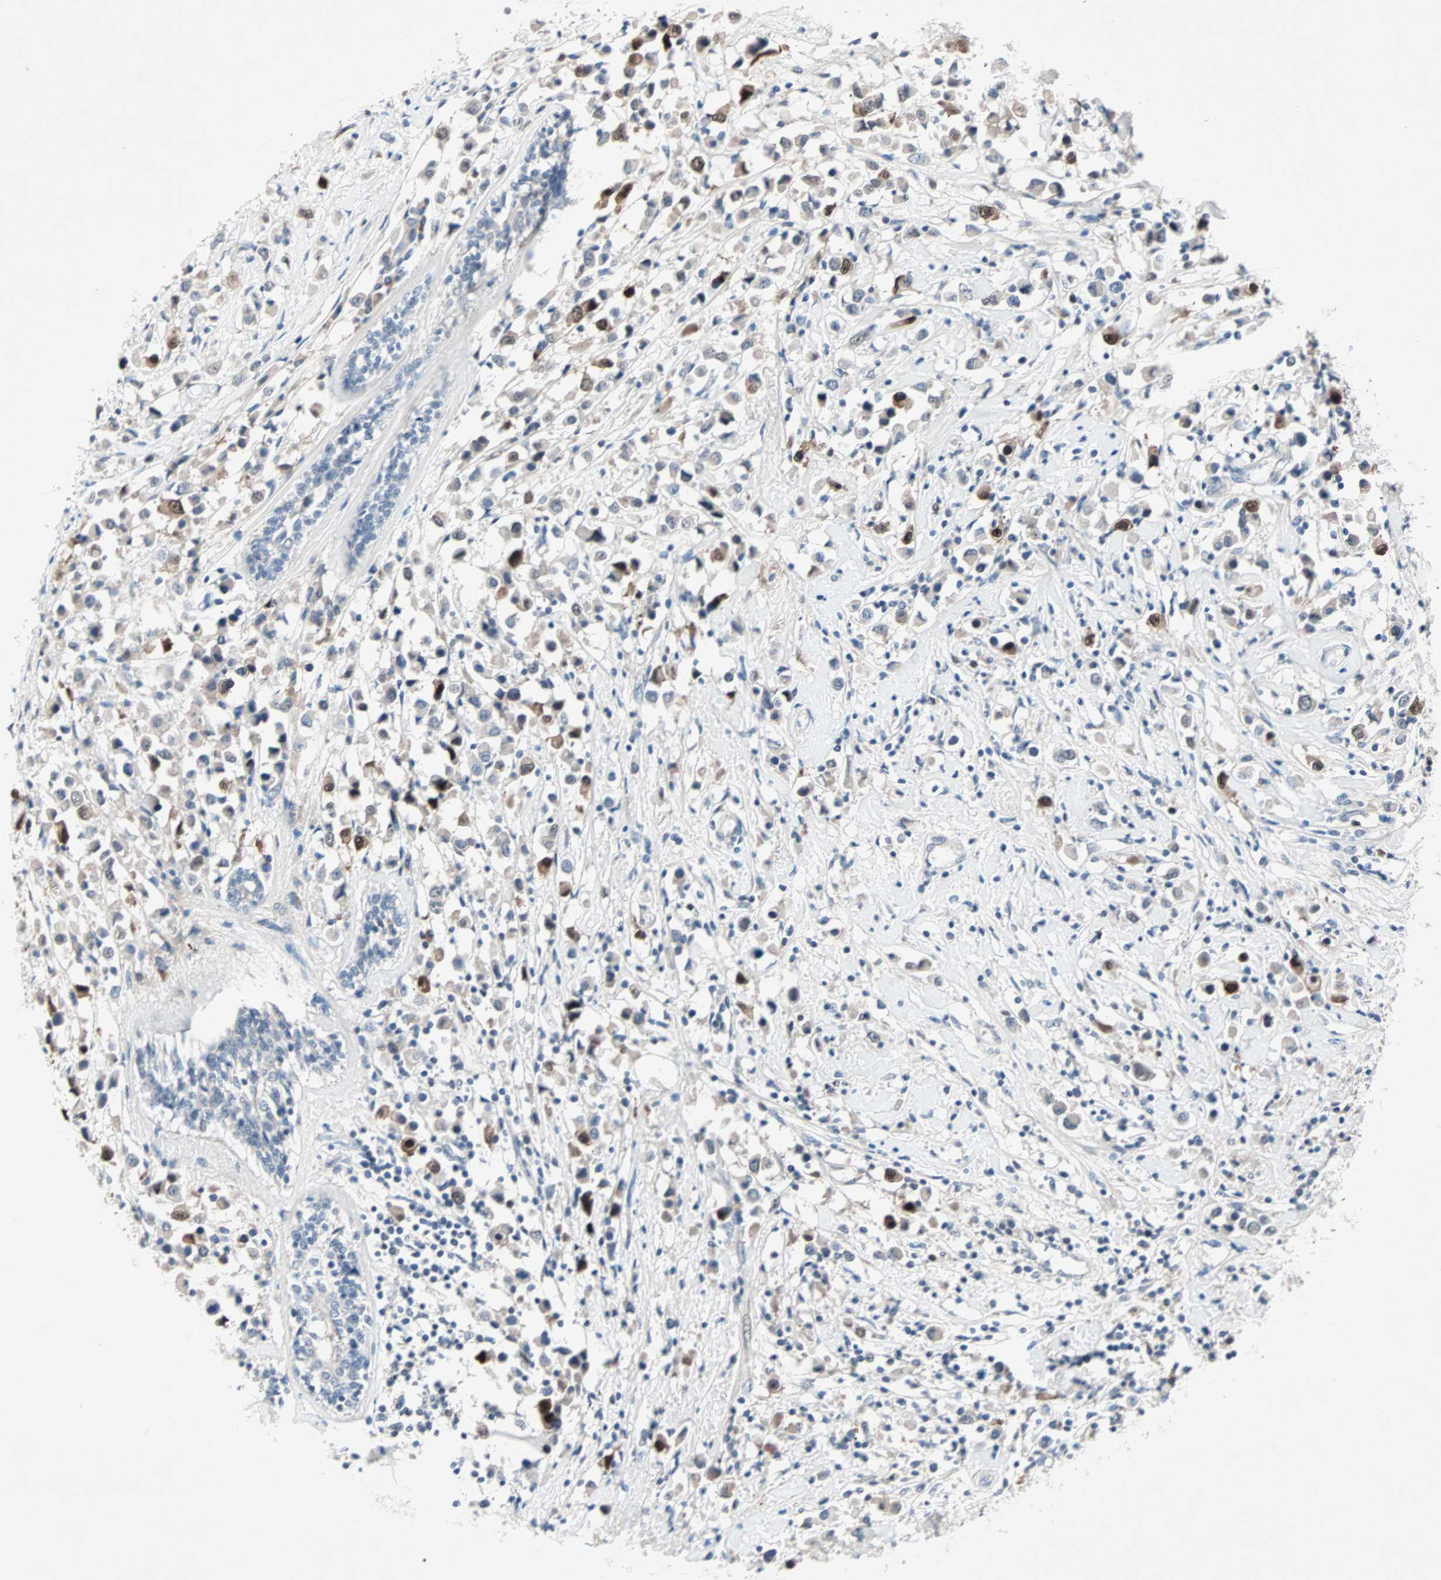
{"staining": {"intensity": "strong", "quantity": "<25%", "location": "nuclear"}, "tissue": "breast cancer", "cell_type": "Tumor cells", "image_type": "cancer", "snomed": [{"axis": "morphology", "description": "Duct carcinoma"}, {"axis": "topography", "description": "Breast"}], "caption": "Infiltrating ductal carcinoma (breast) stained for a protein shows strong nuclear positivity in tumor cells.", "gene": "CCNE2", "patient": {"sex": "female", "age": 61}}